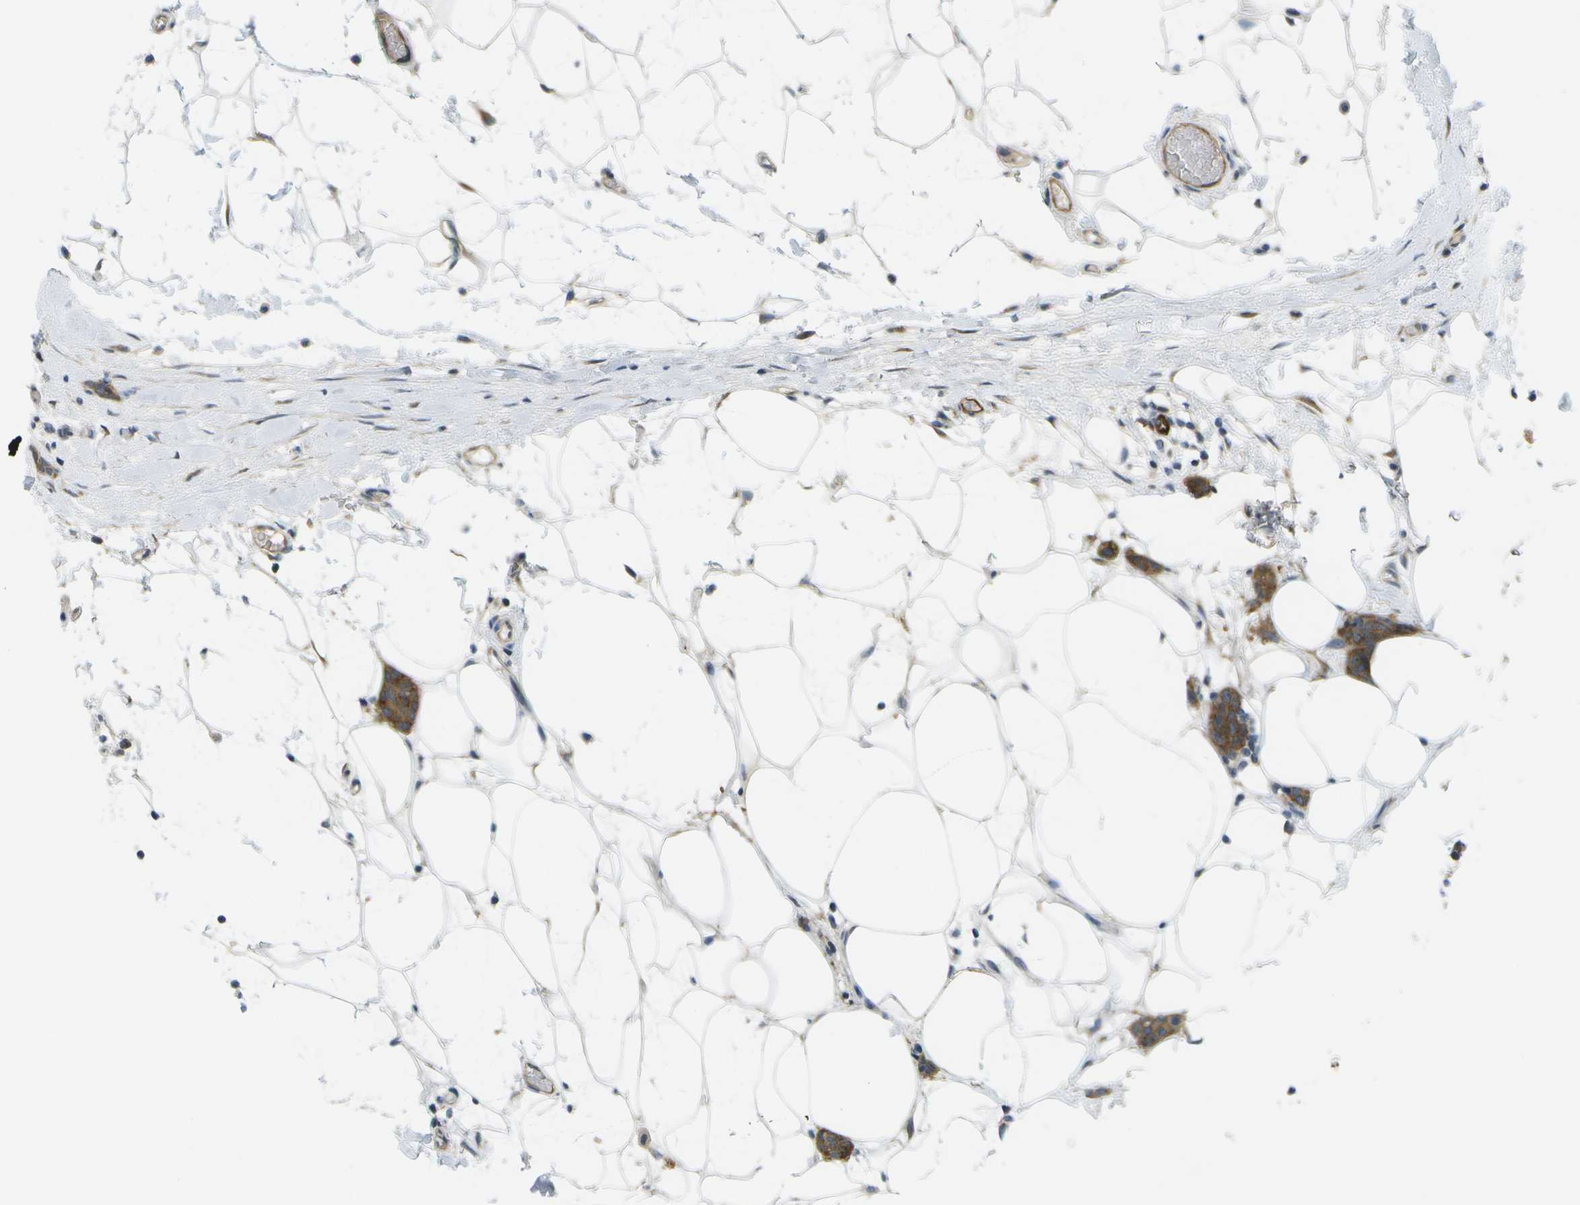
{"staining": {"intensity": "moderate", "quantity": ">75%", "location": "cytoplasmic/membranous"}, "tissue": "breast cancer", "cell_type": "Tumor cells", "image_type": "cancer", "snomed": [{"axis": "morphology", "description": "Lobular carcinoma"}, {"axis": "topography", "description": "Skin"}, {"axis": "topography", "description": "Breast"}], "caption": "The histopathology image shows staining of breast cancer, revealing moderate cytoplasmic/membranous protein expression (brown color) within tumor cells.", "gene": "MARCHF8", "patient": {"sex": "female", "age": 46}}